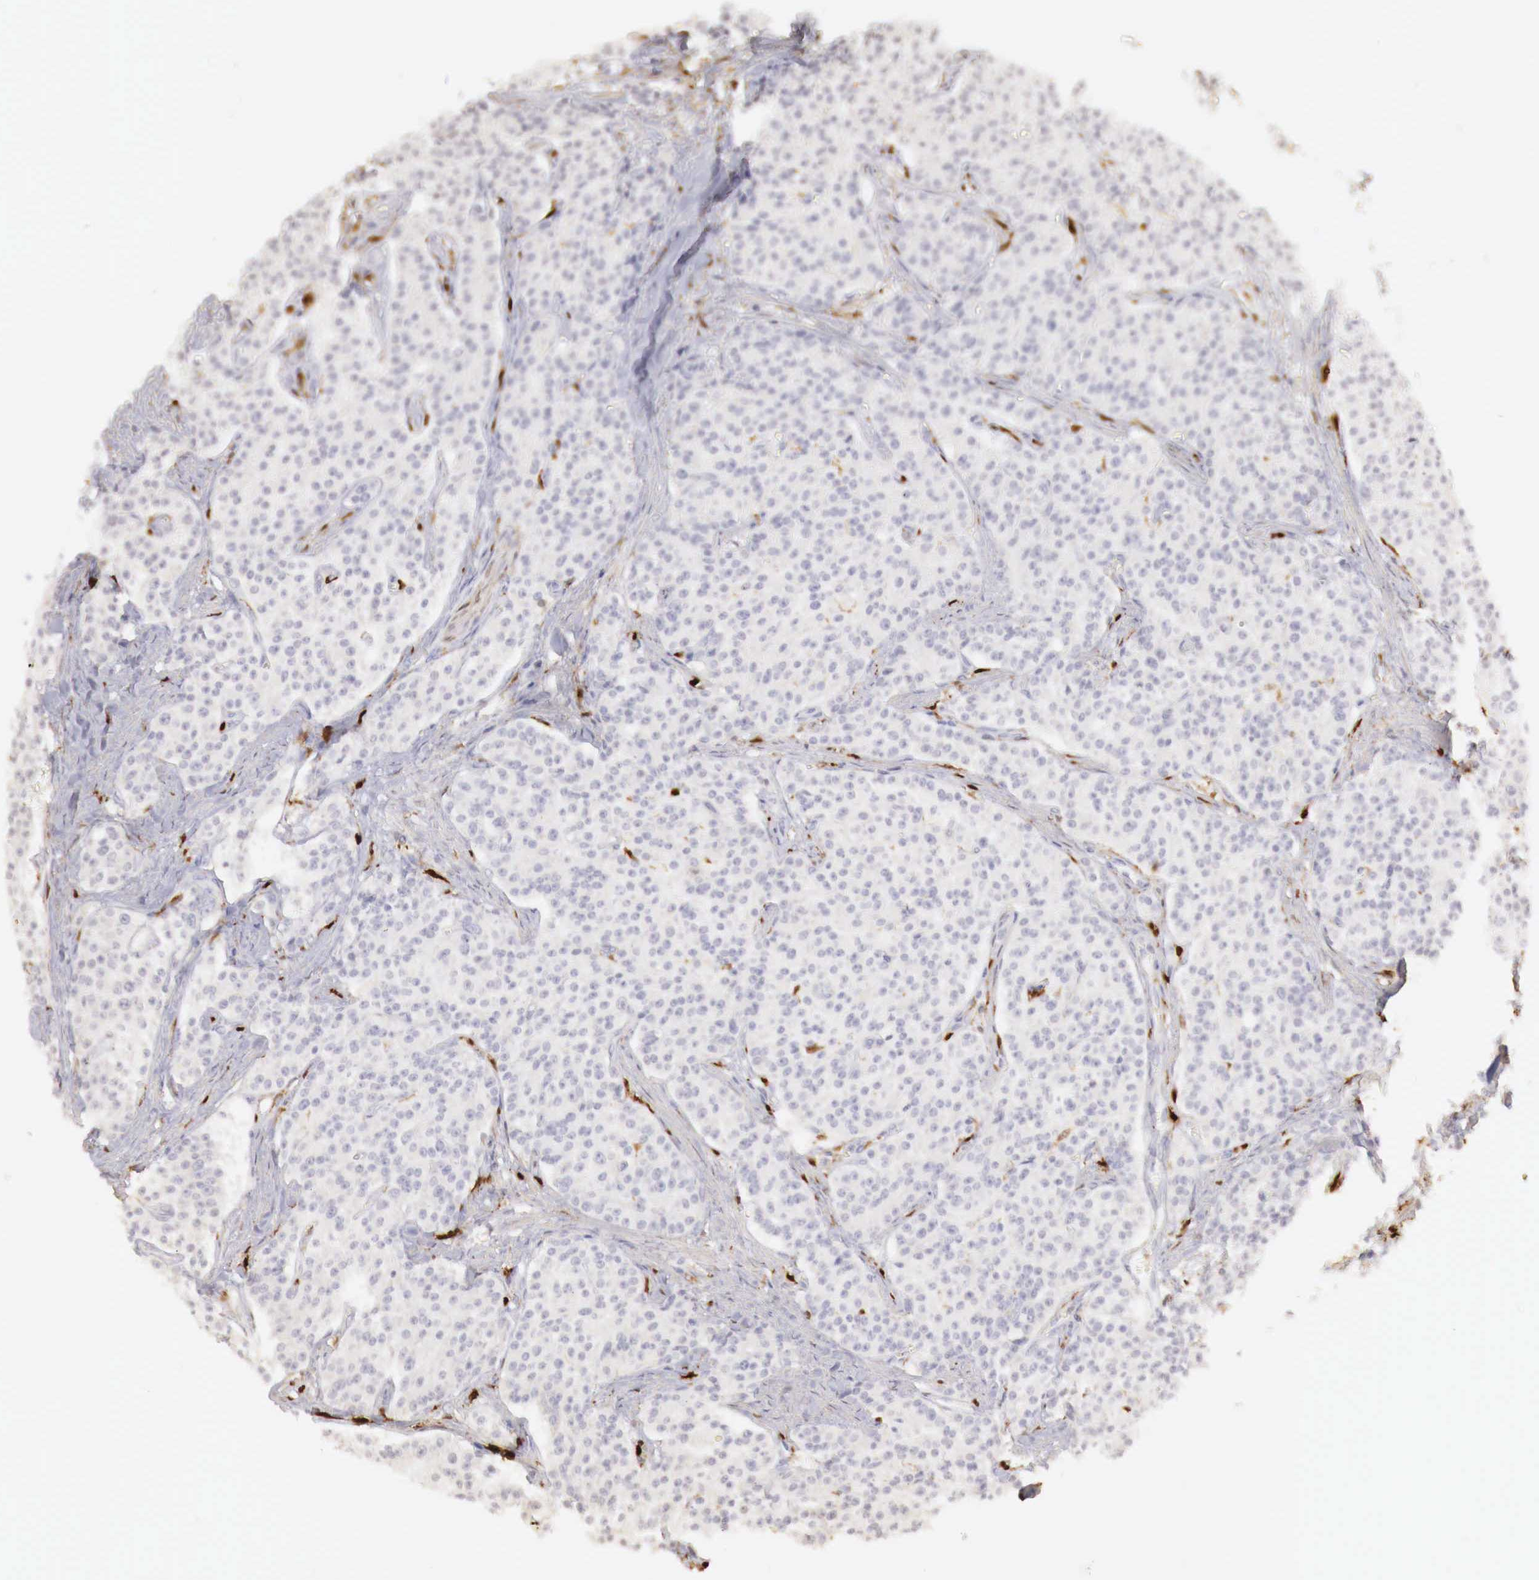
{"staining": {"intensity": "negative", "quantity": "none", "location": "none"}, "tissue": "carcinoid", "cell_type": "Tumor cells", "image_type": "cancer", "snomed": [{"axis": "morphology", "description": "Carcinoid, malignant, NOS"}, {"axis": "topography", "description": "Stomach"}], "caption": "An immunohistochemistry (IHC) micrograph of malignant carcinoid is shown. There is no staining in tumor cells of malignant carcinoid.", "gene": "RENBP", "patient": {"sex": "female", "age": 76}}